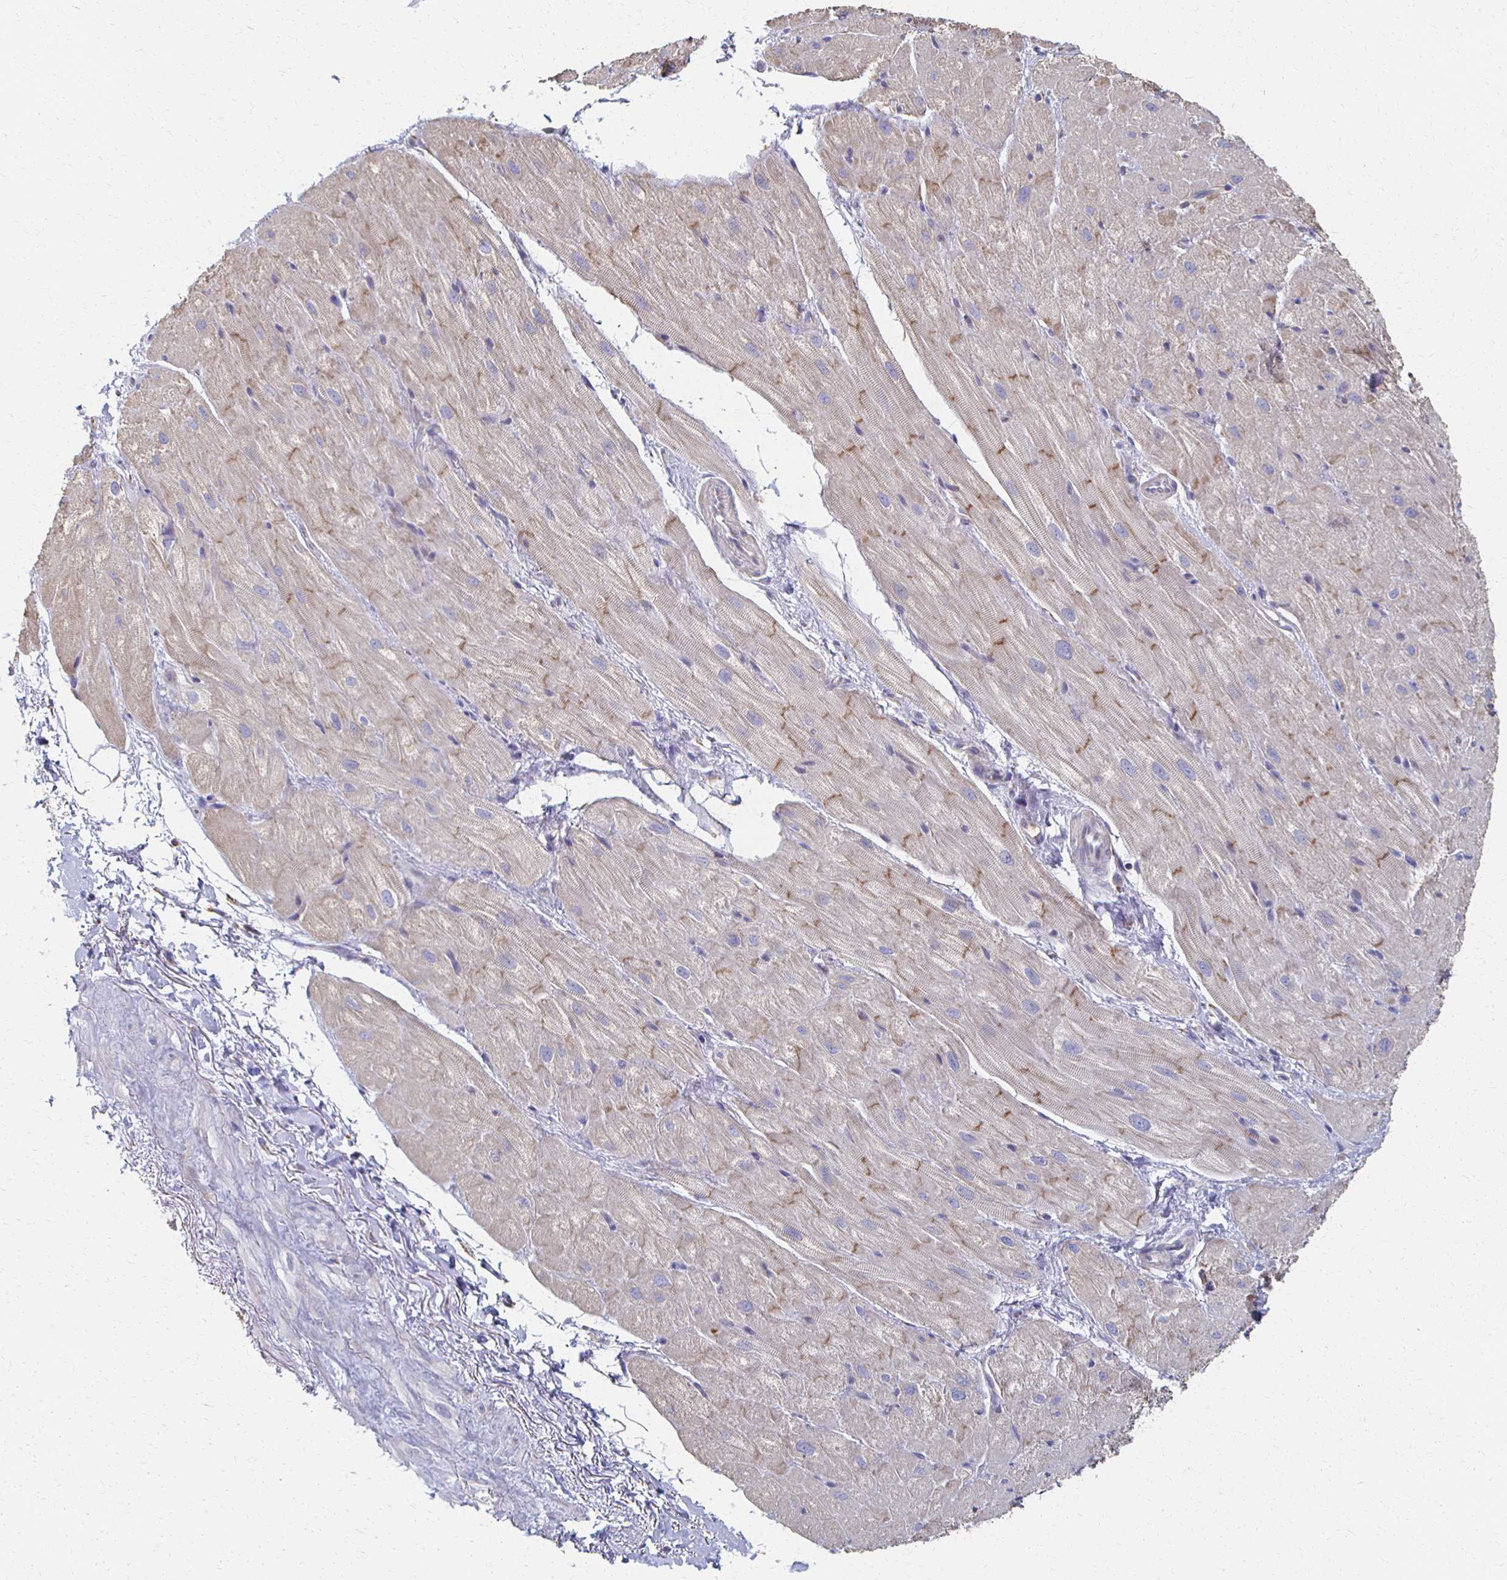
{"staining": {"intensity": "moderate", "quantity": "25%-75%", "location": "cytoplasmic/membranous"}, "tissue": "heart muscle", "cell_type": "Cardiomyocytes", "image_type": "normal", "snomed": [{"axis": "morphology", "description": "Normal tissue, NOS"}, {"axis": "topography", "description": "Heart"}], "caption": "Cardiomyocytes show medium levels of moderate cytoplasmic/membranous positivity in about 25%-75% of cells in benign human heart muscle. Using DAB (brown) and hematoxylin (blue) stains, captured at high magnification using brightfield microscopy.", "gene": "ATP1A3", "patient": {"sex": "male", "age": 62}}